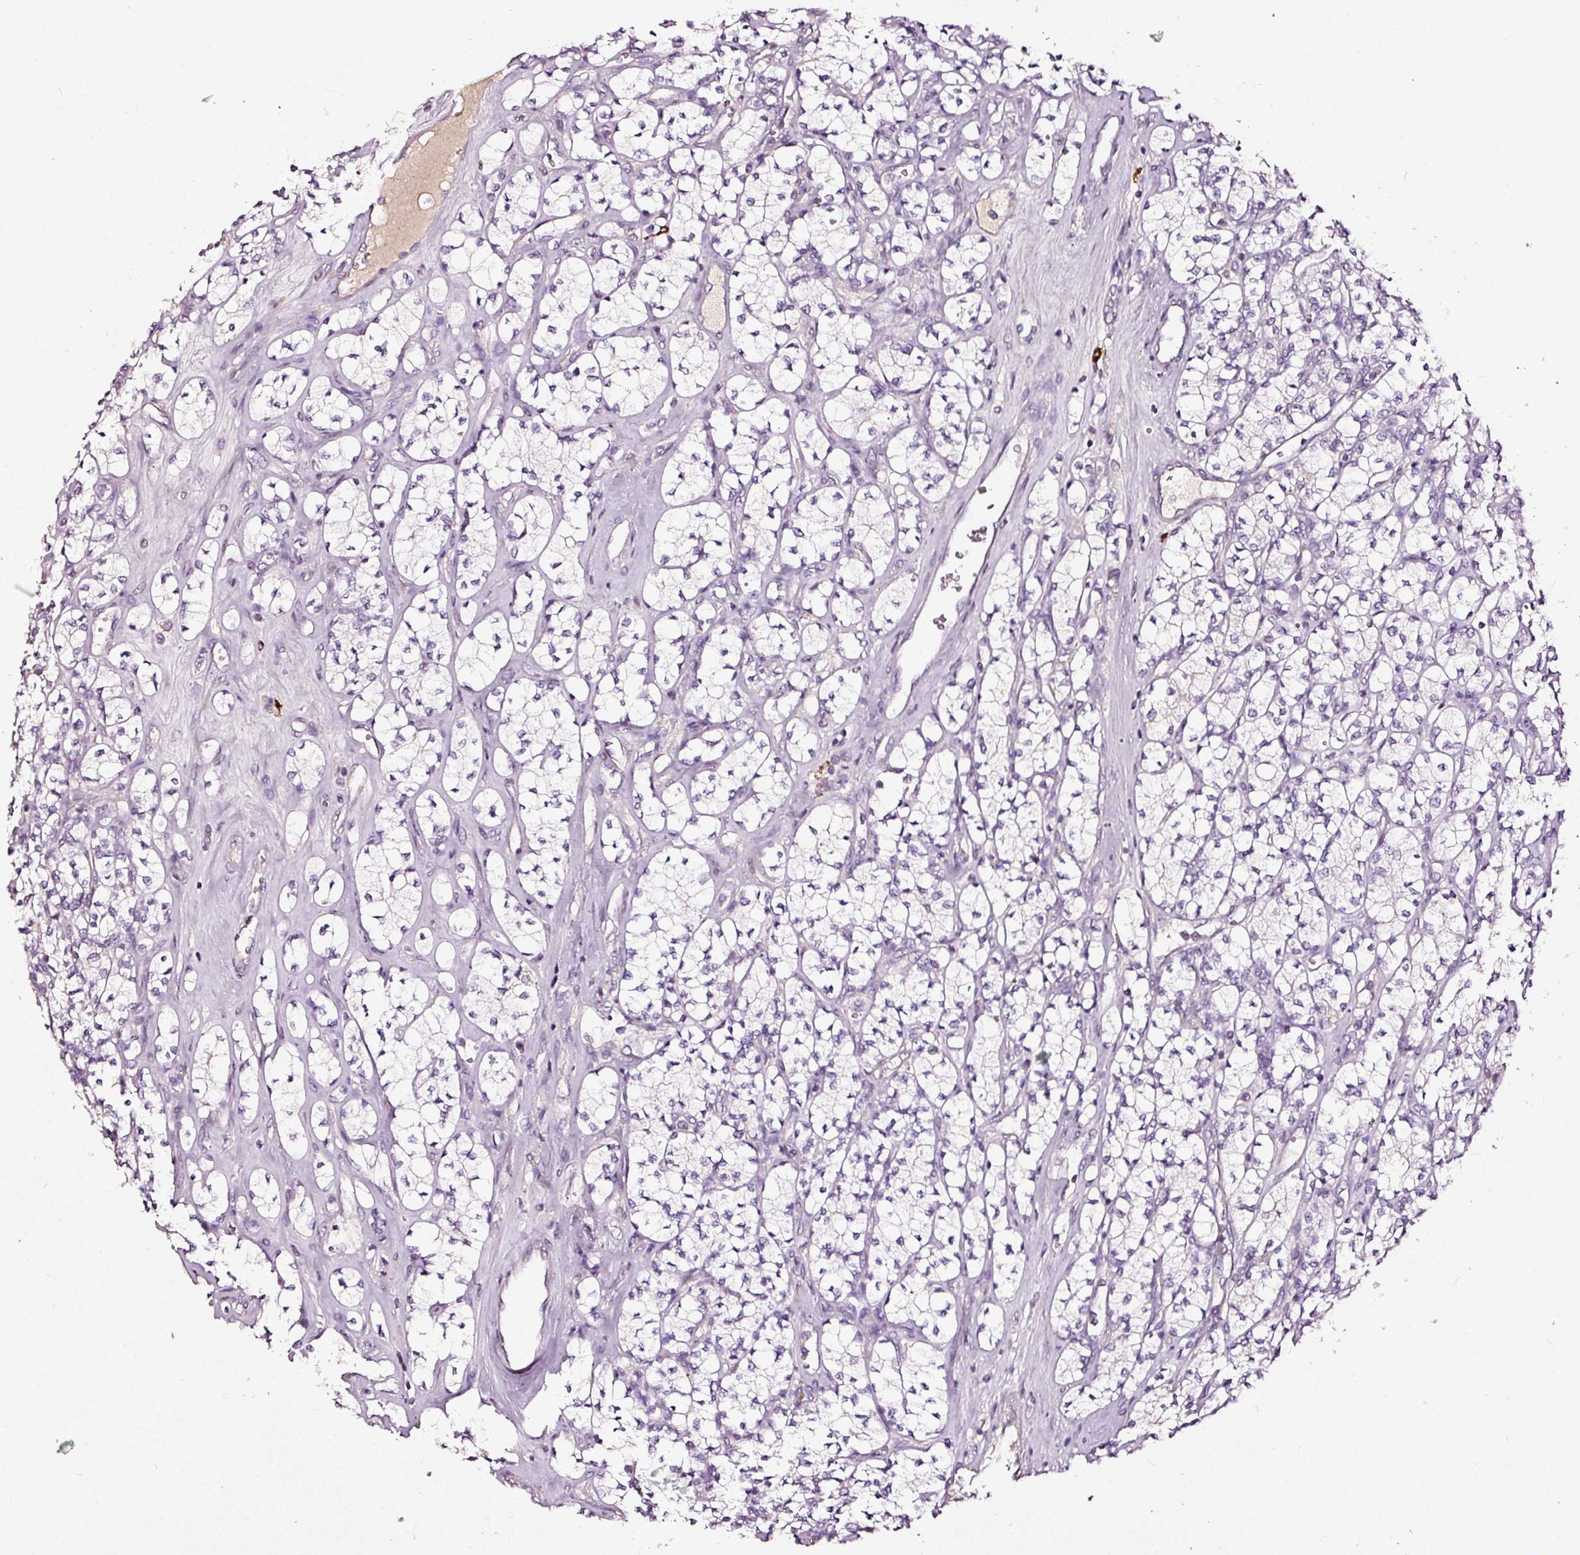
{"staining": {"intensity": "negative", "quantity": "none", "location": "none"}, "tissue": "renal cancer", "cell_type": "Tumor cells", "image_type": "cancer", "snomed": [{"axis": "morphology", "description": "Adenocarcinoma, NOS"}, {"axis": "topography", "description": "Kidney"}], "caption": "Immunohistochemical staining of human renal cancer reveals no significant expression in tumor cells.", "gene": "LAMP3", "patient": {"sex": "male", "age": 77}}